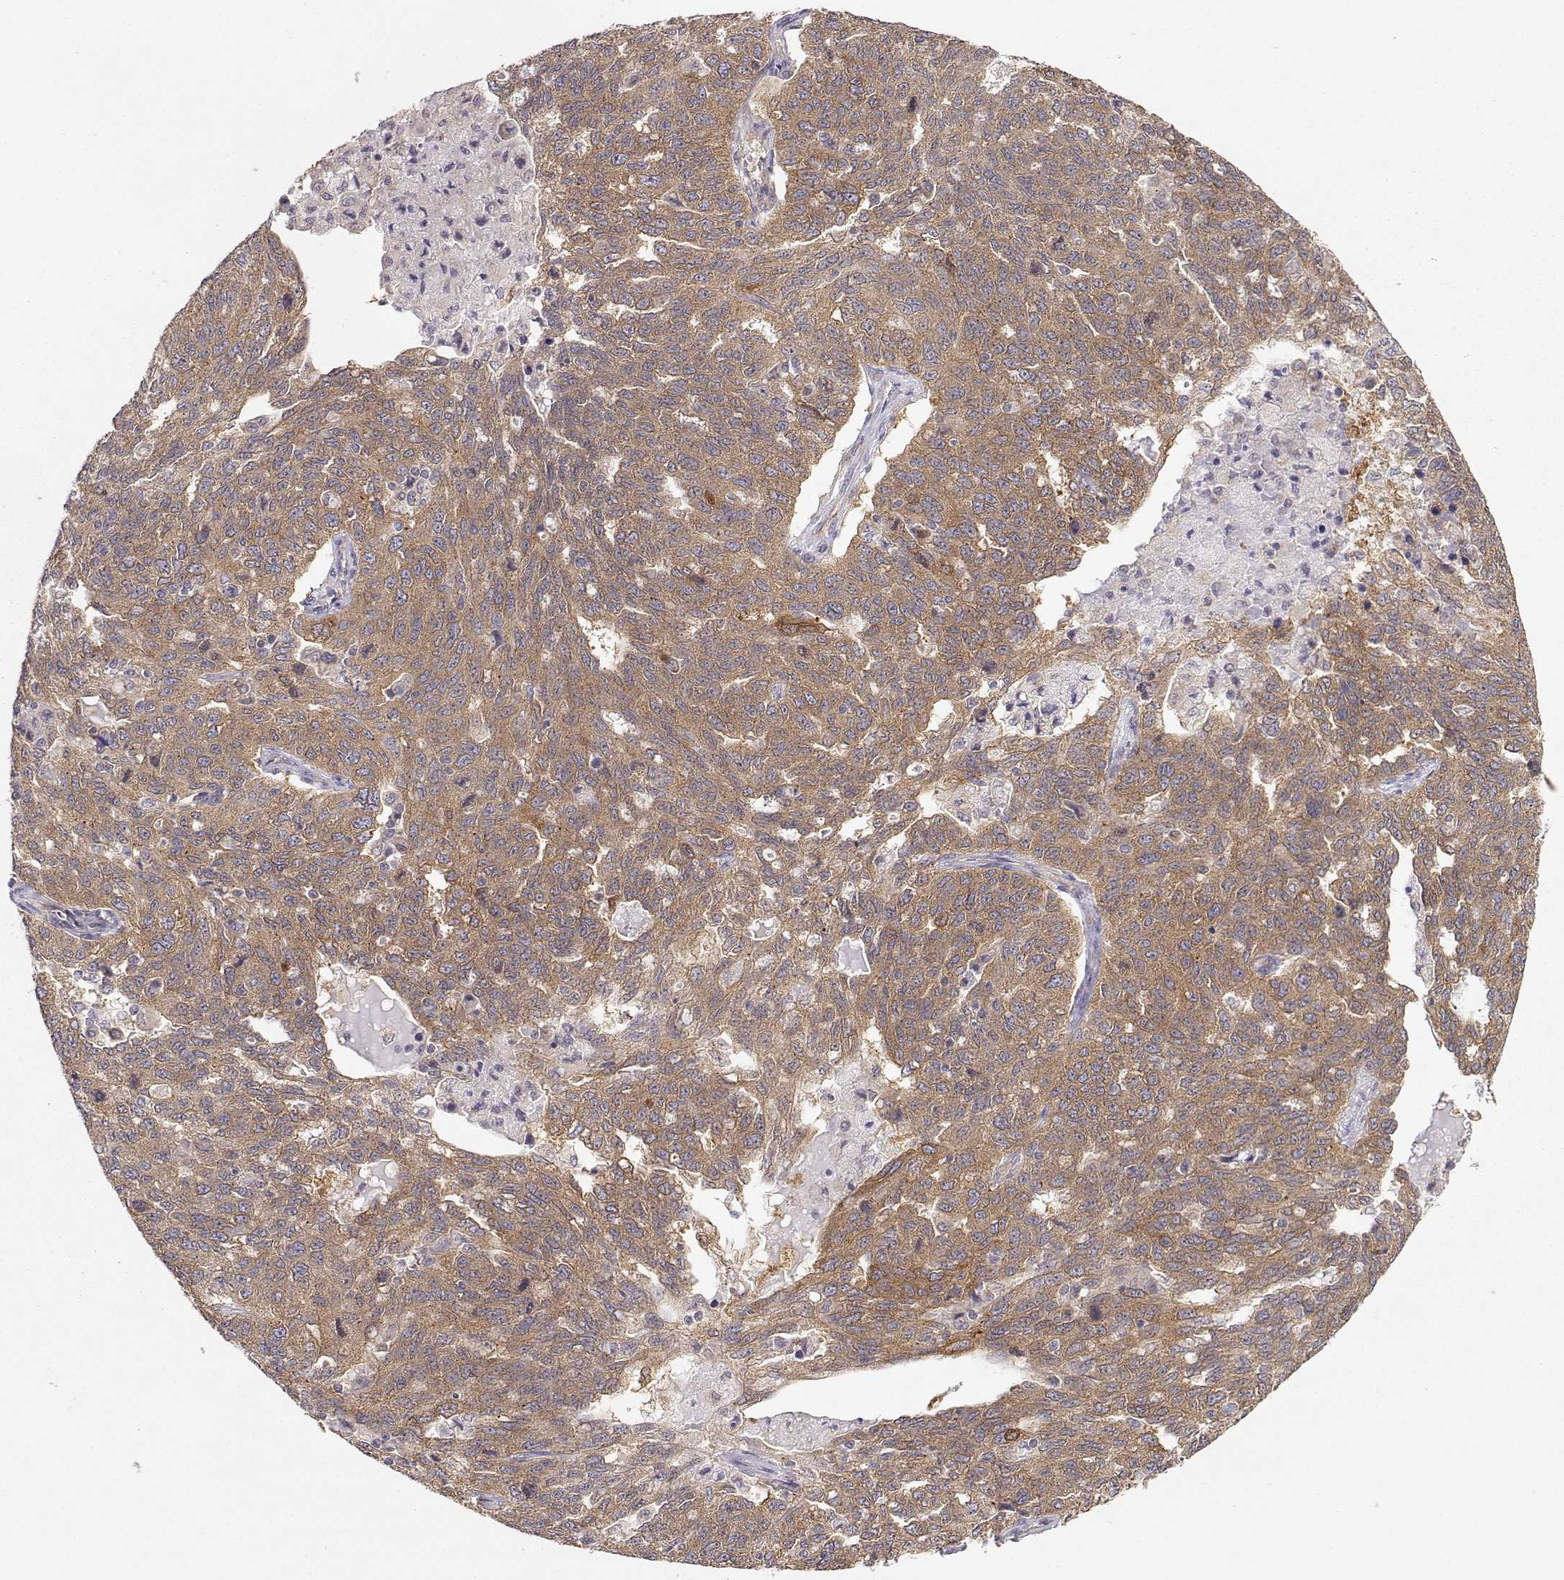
{"staining": {"intensity": "moderate", "quantity": ">75%", "location": "cytoplasmic/membranous"}, "tissue": "ovarian cancer", "cell_type": "Tumor cells", "image_type": "cancer", "snomed": [{"axis": "morphology", "description": "Cystadenocarcinoma, serous, NOS"}, {"axis": "topography", "description": "Ovary"}], "caption": "There is medium levels of moderate cytoplasmic/membranous positivity in tumor cells of ovarian cancer (serous cystadenocarcinoma), as demonstrated by immunohistochemical staining (brown color).", "gene": "PAIP1", "patient": {"sex": "female", "age": 71}}